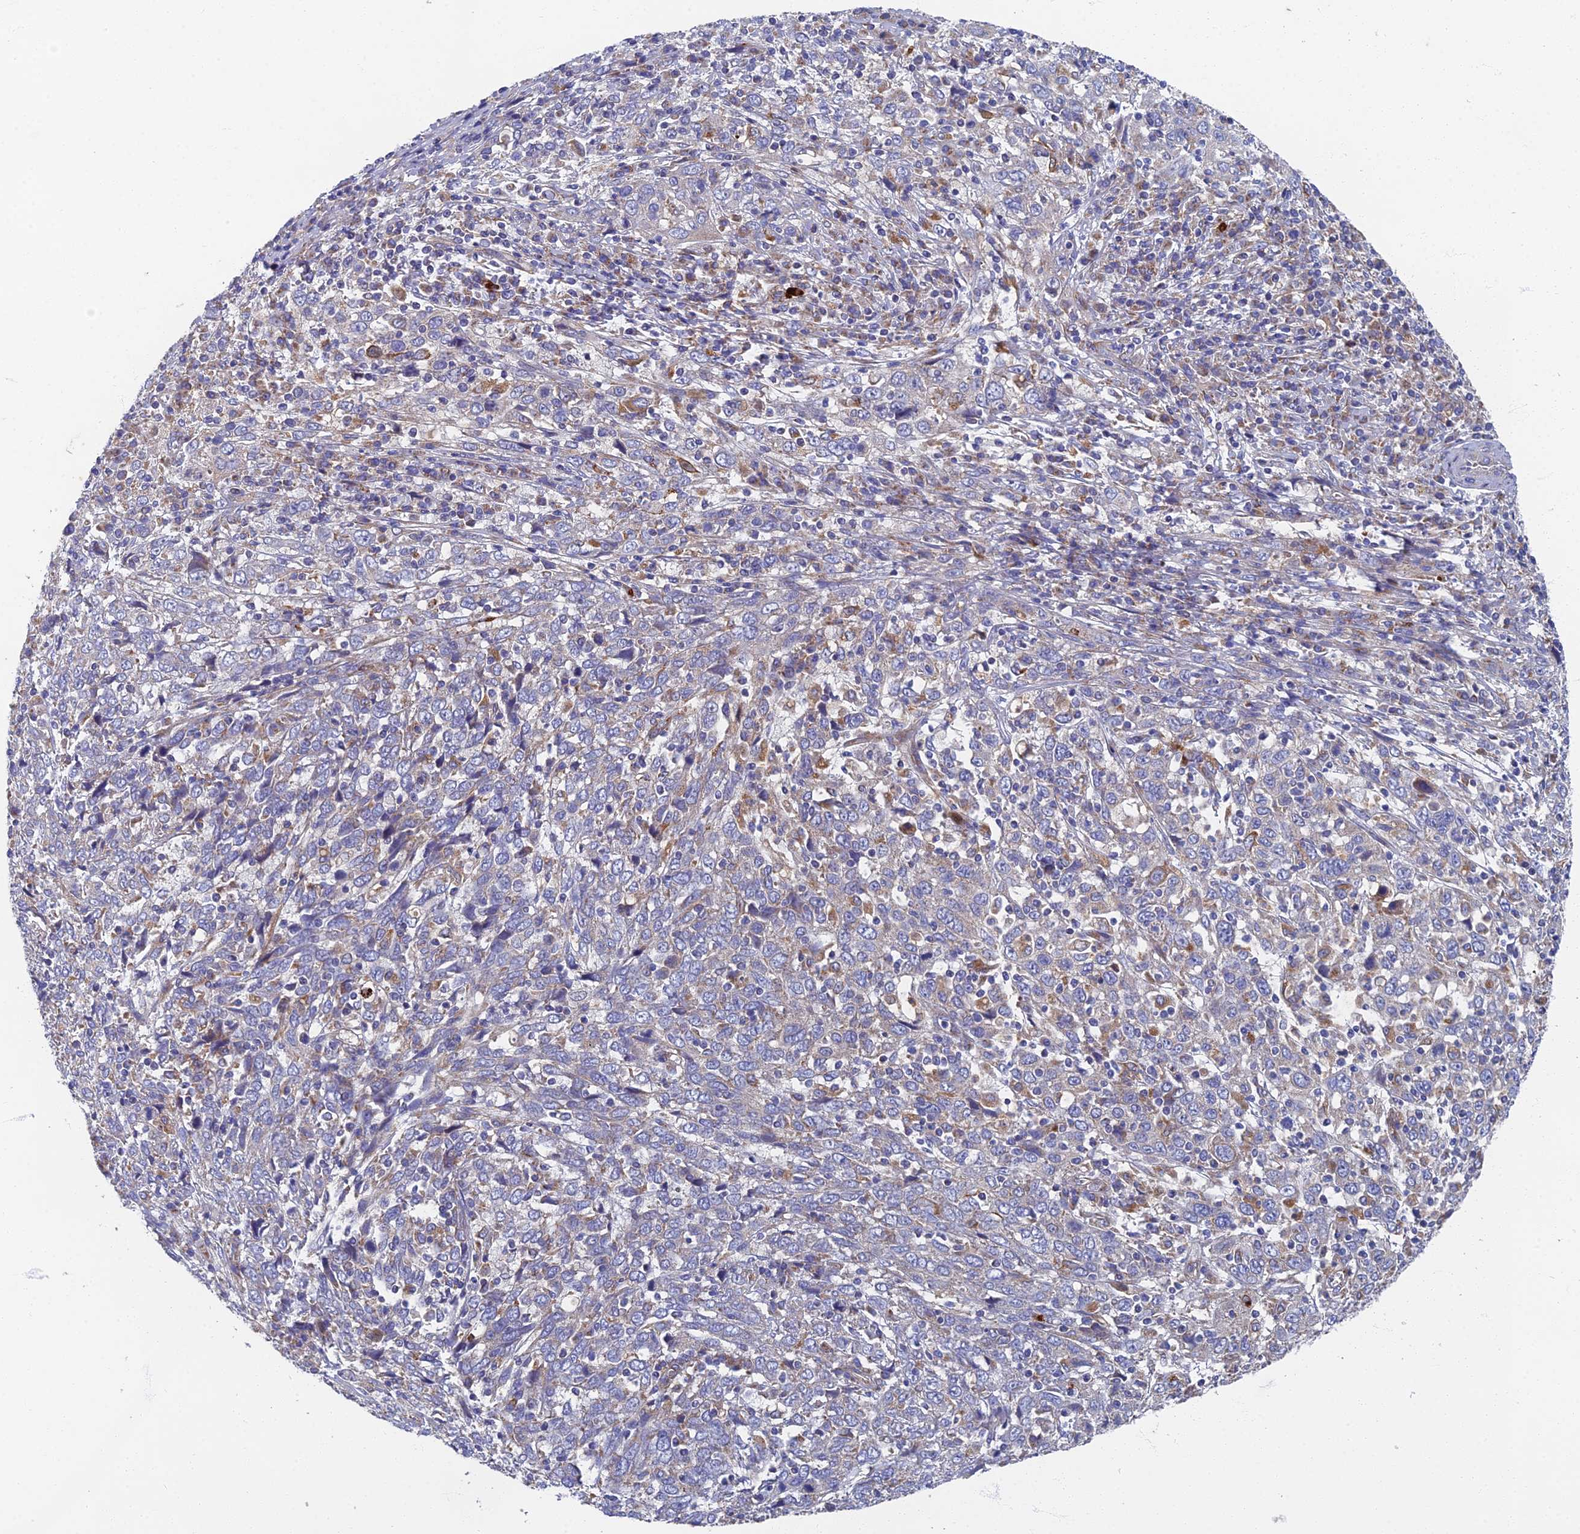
{"staining": {"intensity": "negative", "quantity": "none", "location": "none"}, "tissue": "cervical cancer", "cell_type": "Tumor cells", "image_type": "cancer", "snomed": [{"axis": "morphology", "description": "Squamous cell carcinoma, NOS"}, {"axis": "topography", "description": "Cervix"}], "caption": "The photomicrograph reveals no staining of tumor cells in cervical cancer.", "gene": "RNASEK", "patient": {"sex": "female", "age": 46}}